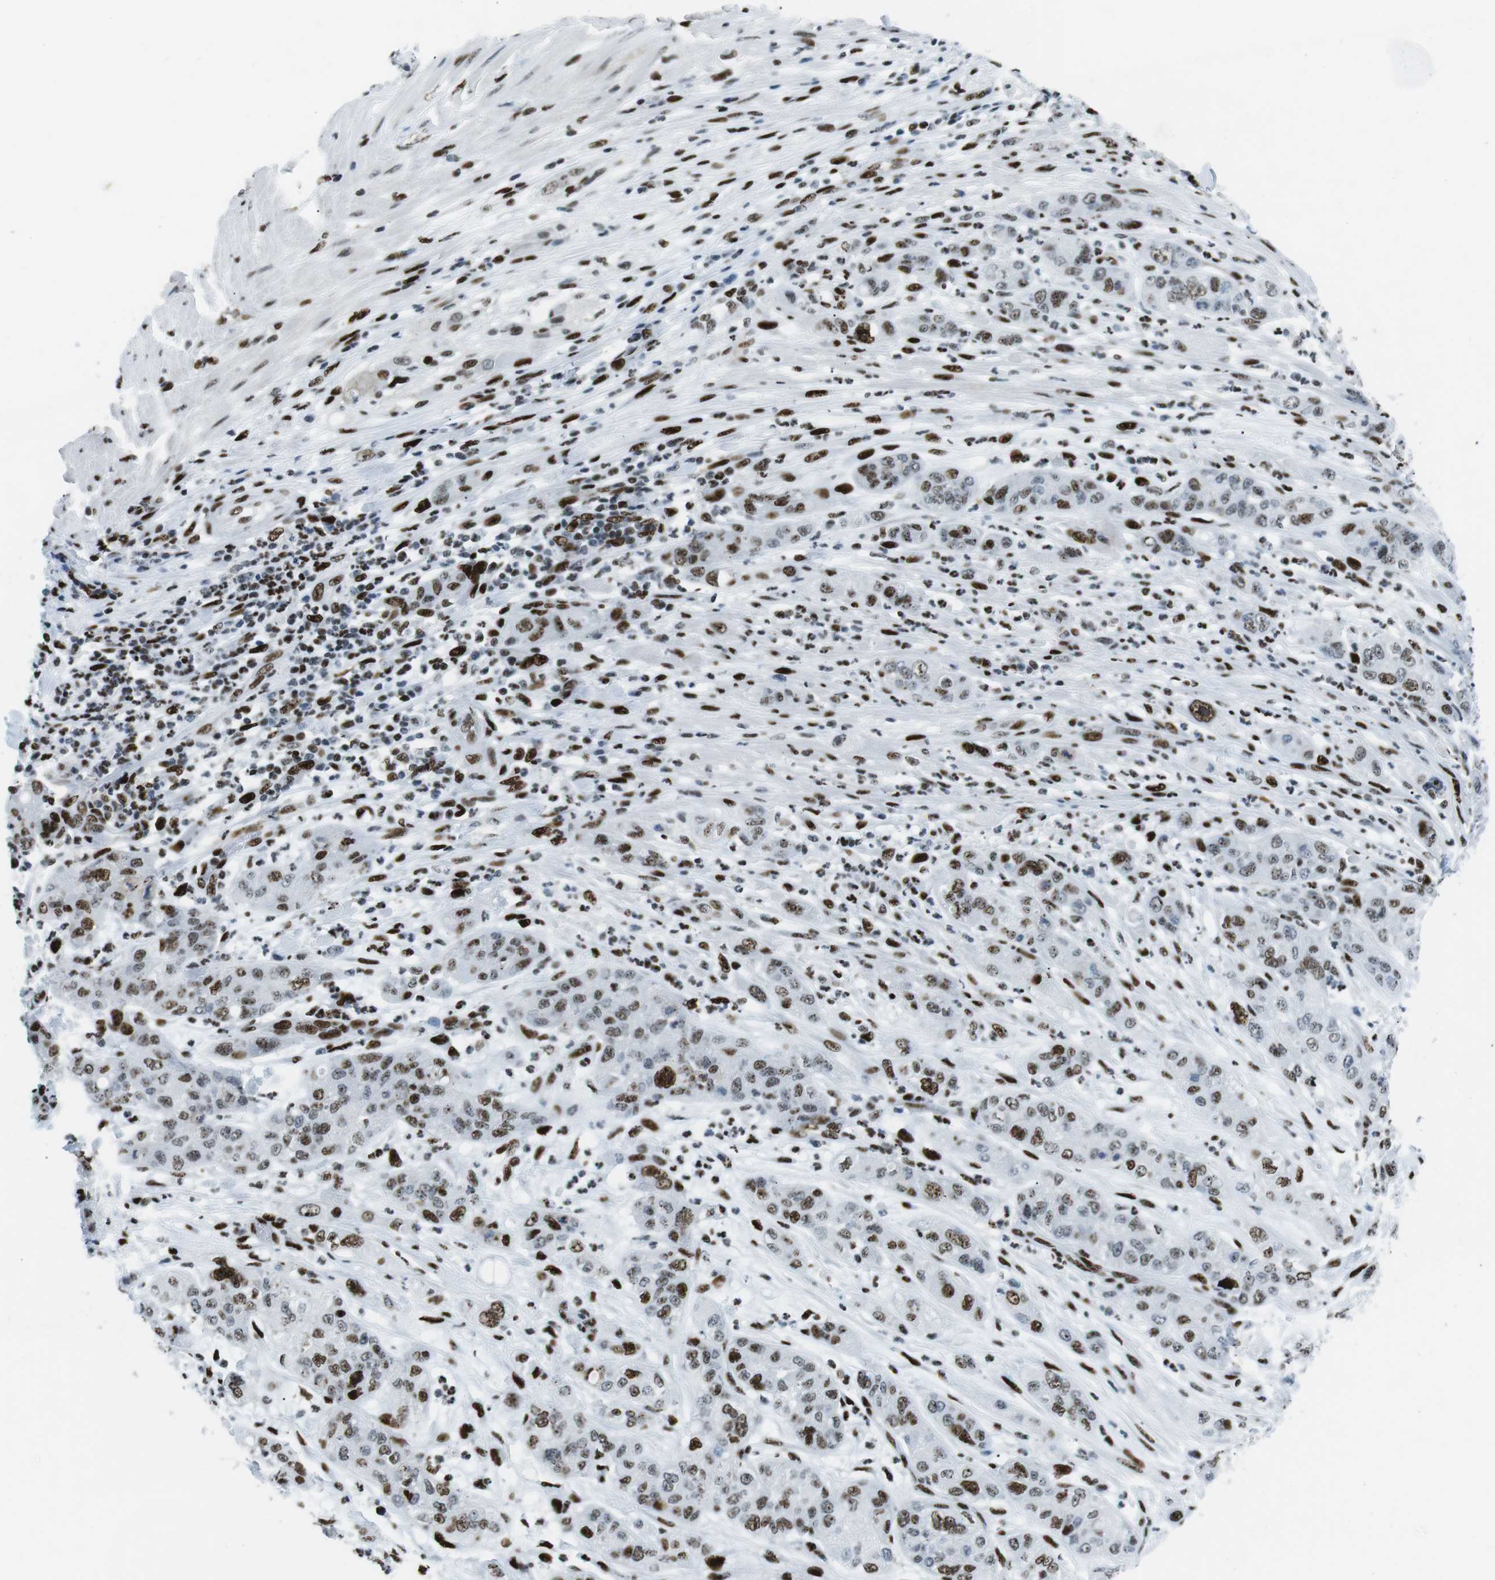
{"staining": {"intensity": "moderate", "quantity": ">75%", "location": "nuclear"}, "tissue": "pancreatic cancer", "cell_type": "Tumor cells", "image_type": "cancer", "snomed": [{"axis": "morphology", "description": "Adenocarcinoma, NOS"}, {"axis": "topography", "description": "Pancreas"}], "caption": "Tumor cells exhibit moderate nuclear positivity in approximately >75% of cells in pancreatic cancer (adenocarcinoma).", "gene": "PML", "patient": {"sex": "female", "age": 78}}